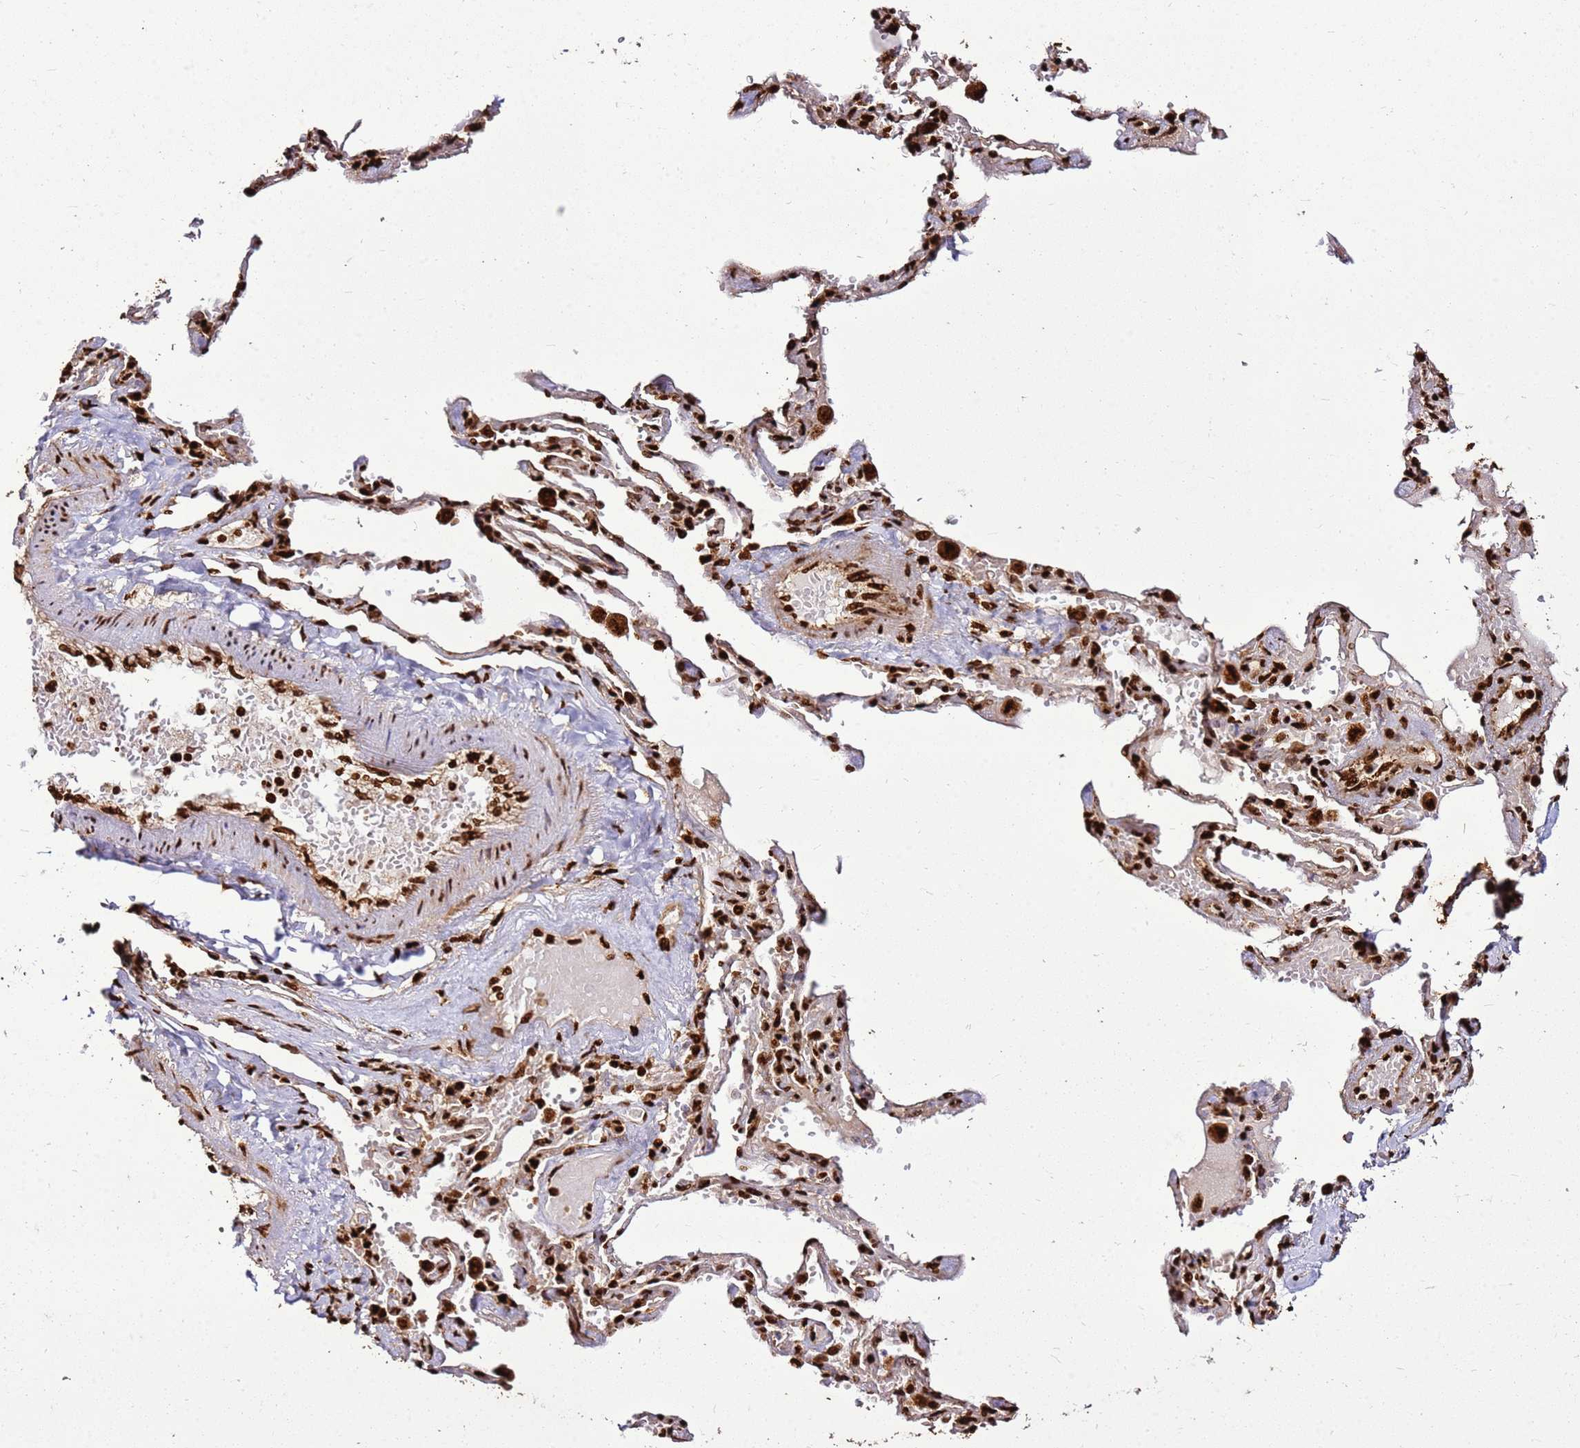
{"staining": {"intensity": "strong", "quantity": ">75%", "location": "cytoplasmic/membranous,nuclear"}, "tissue": "lung cancer", "cell_type": "Tumor cells", "image_type": "cancer", "snomed": [{"axis": "morphology", "description": "Adenocarcinoma, NOS"}, {"axis": "topography", "description": "Lung"}], "caption": "Protein expression analysis of human lung cancer reveals strong cytoplasmic/membranous and nuclear expression in about >75% of tumor cells. (DAB (3,3'-diaminobenzidine) = brown stain, brightfield microscopy at high magnification).", "gene": "HNRNPAB", "patient": {"sex": "male", "age": 64}}